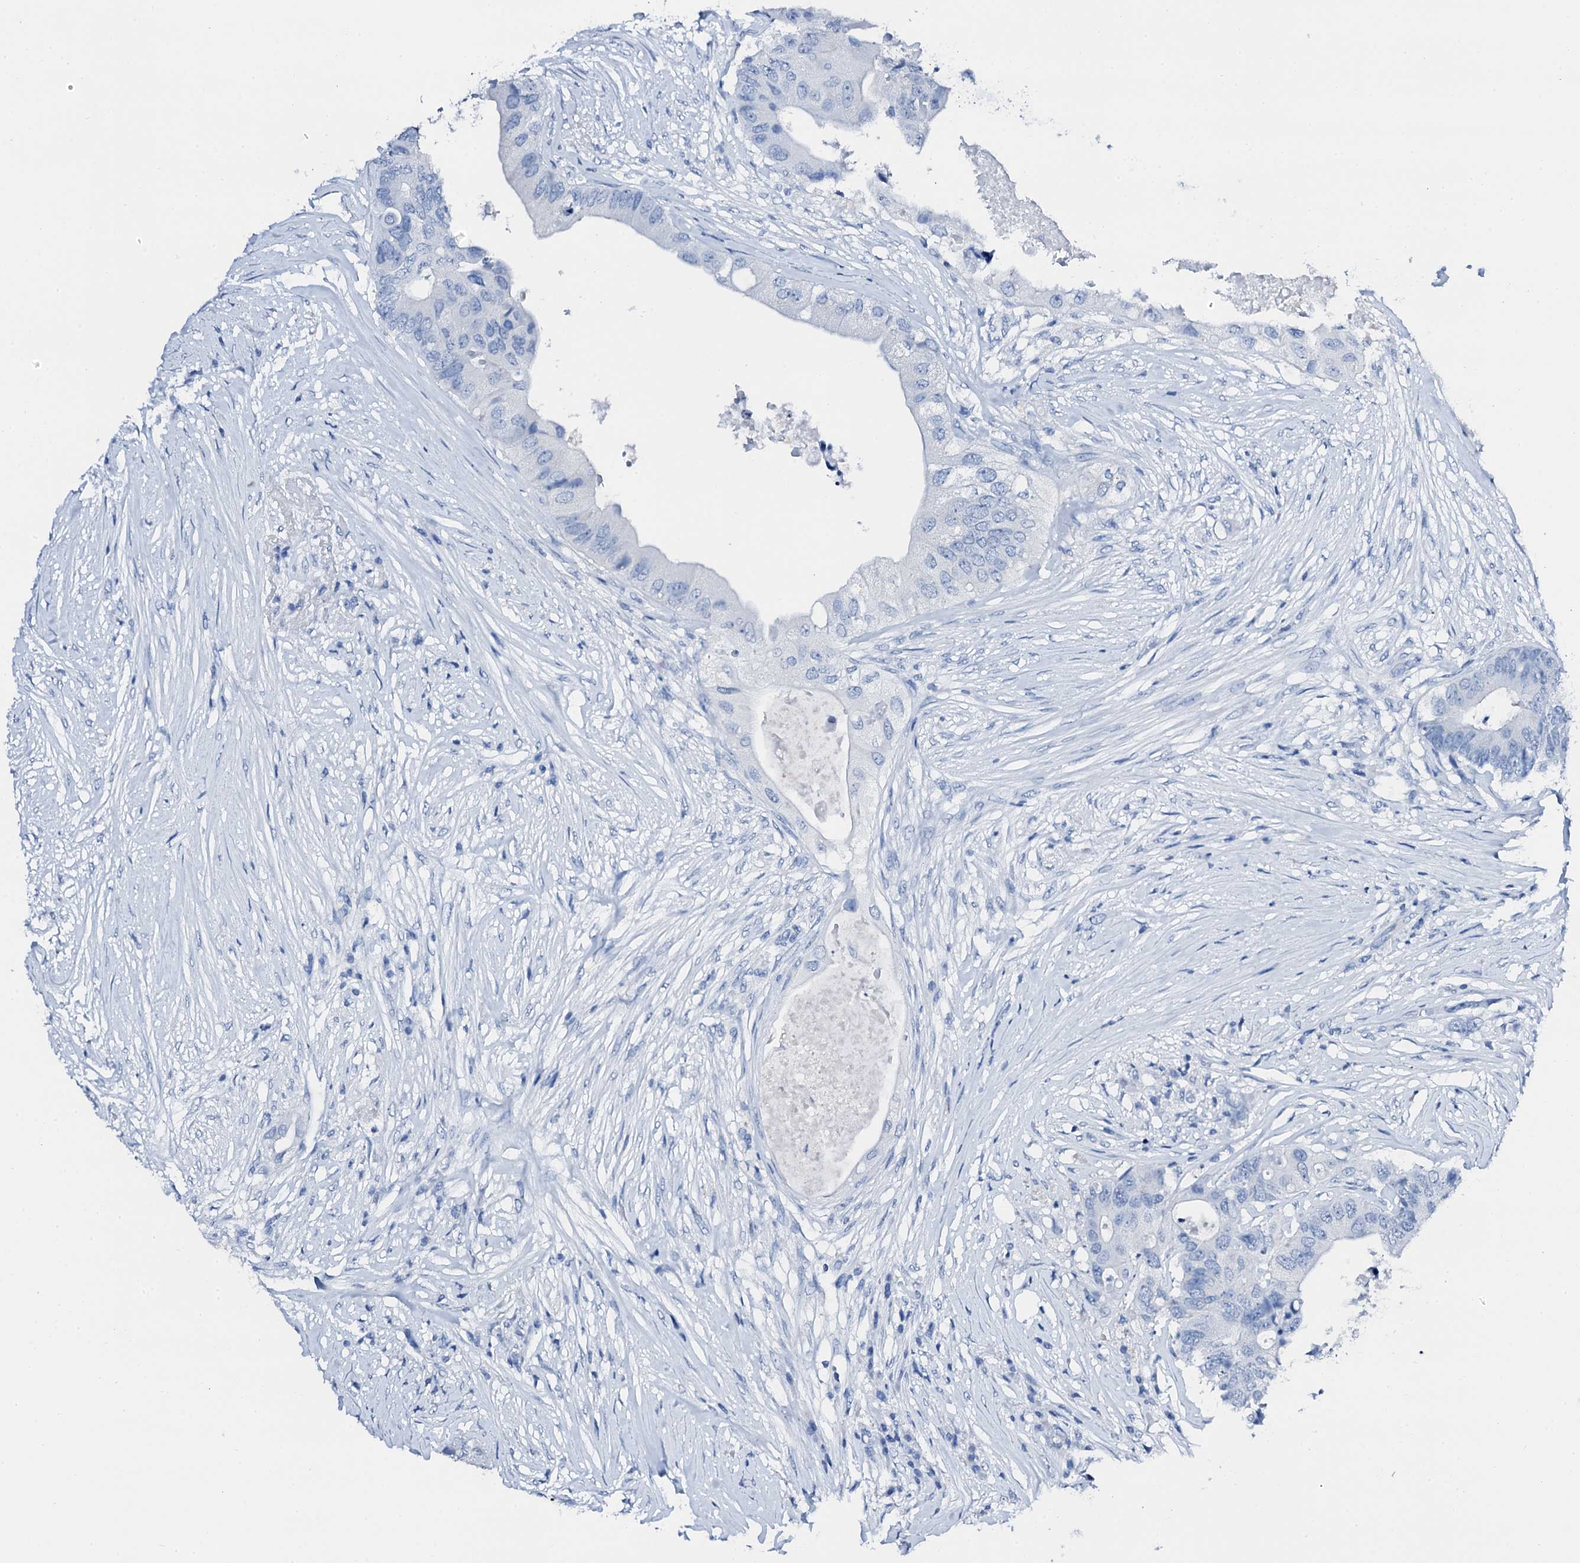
{"staining": {"intensity": "negative", "quantity": "none", "location": "none"}, "tissue": "colorectal cancer", "cell_type": "Tumor cells", "image_type": "cancer", "snomed": [{"axis": "morphology", "description": "Adenocarcinoma, NOS"}, {"axis": "topography", "description": "Colon"}], "caption": "Tumor cells show no significant expression in colorectal cancer.", "gene": "PTH", "patient": {"sex": "male", "age": 71}}